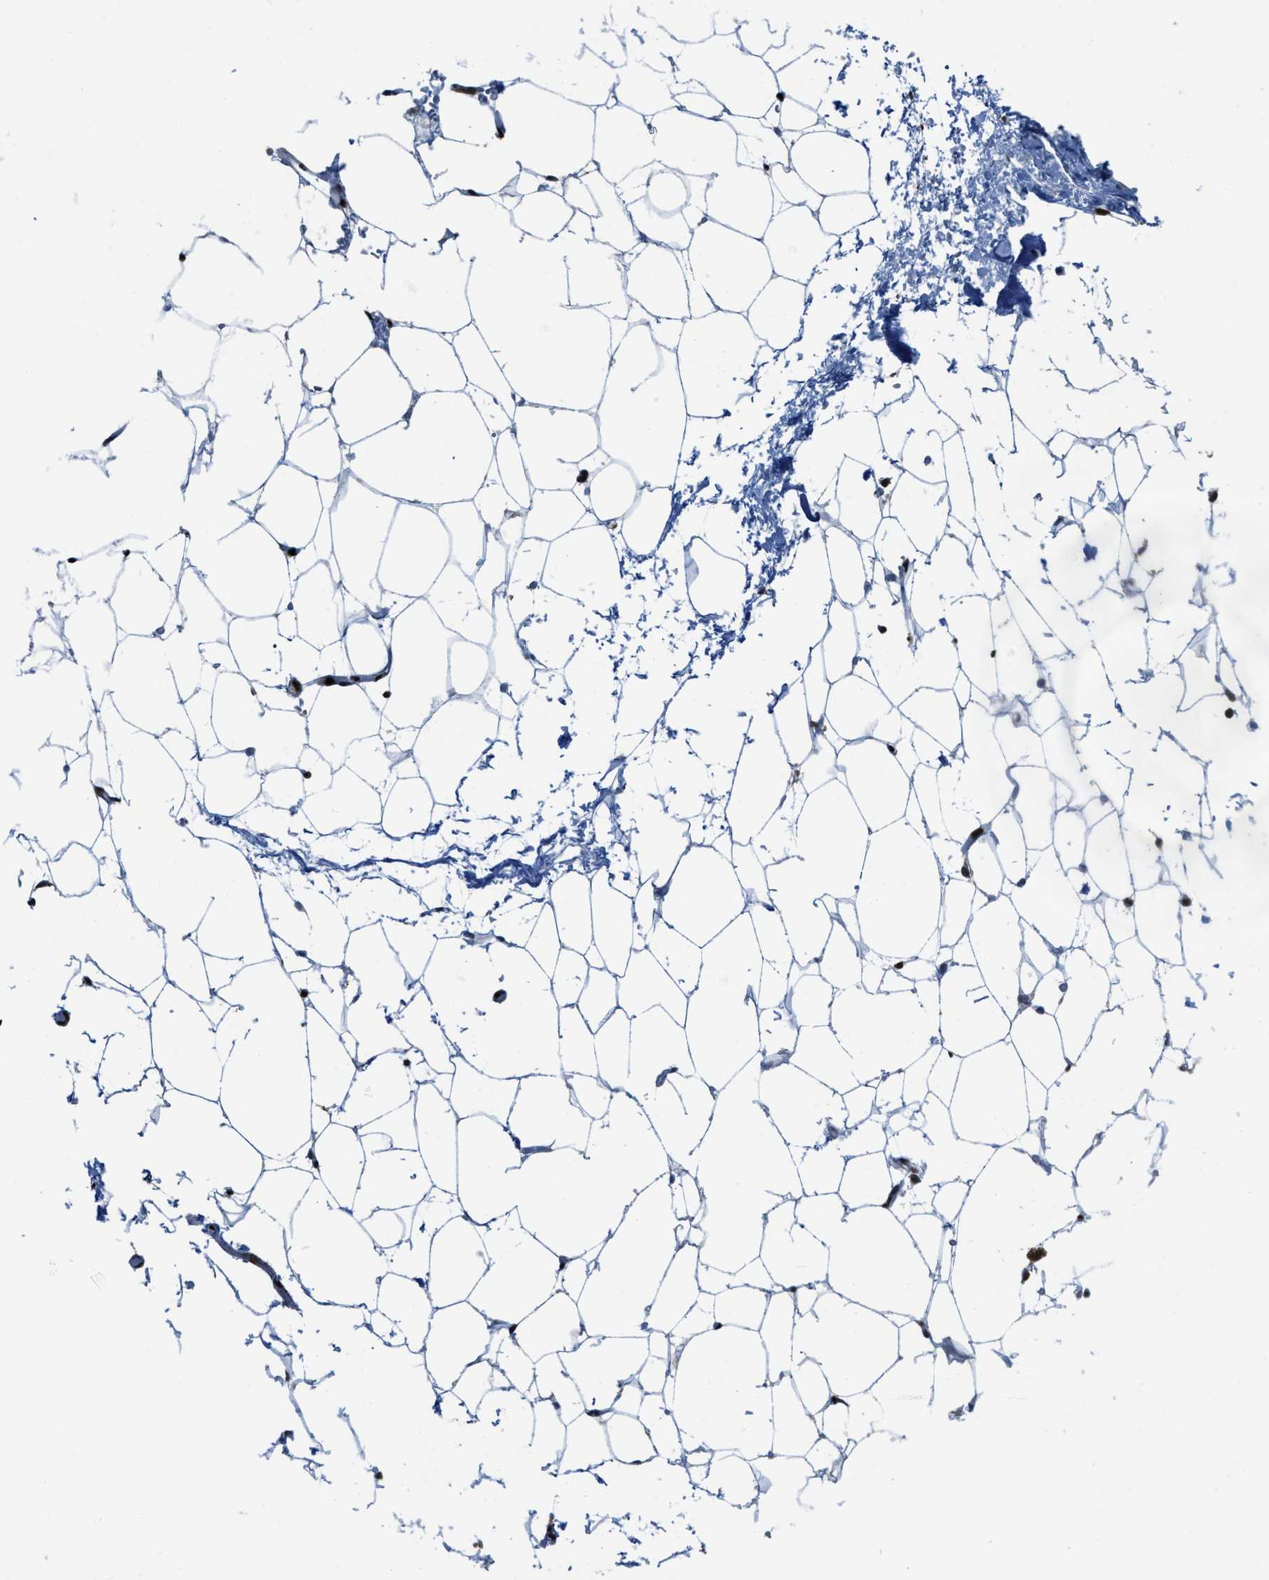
{"staining": {"intensity": "strong", "quantity": ">75%", "location": "nuclear"}, "tissue": "adipose tissue", "cell_type": "Adipocytes", "image_type": "normal", "snomed": [{"axis": "morphology", "description": "Normal tissue, NOS"}, {"axis": "topography", "description": "Breast"}, {"axis": "topography", "description": "Soft tissue"}], "caption": "Brown immunohistochemical staining in unremarkable human adipose tissue displays strong nuclear positivity in about >75% of adipocytes. Using DAB (brown) and hematoxylin (blue) stains, captured at high magnification using brightfield microscopy.", "gene": "SLFN5", "patient": {"sex": "female", "age": 75}}